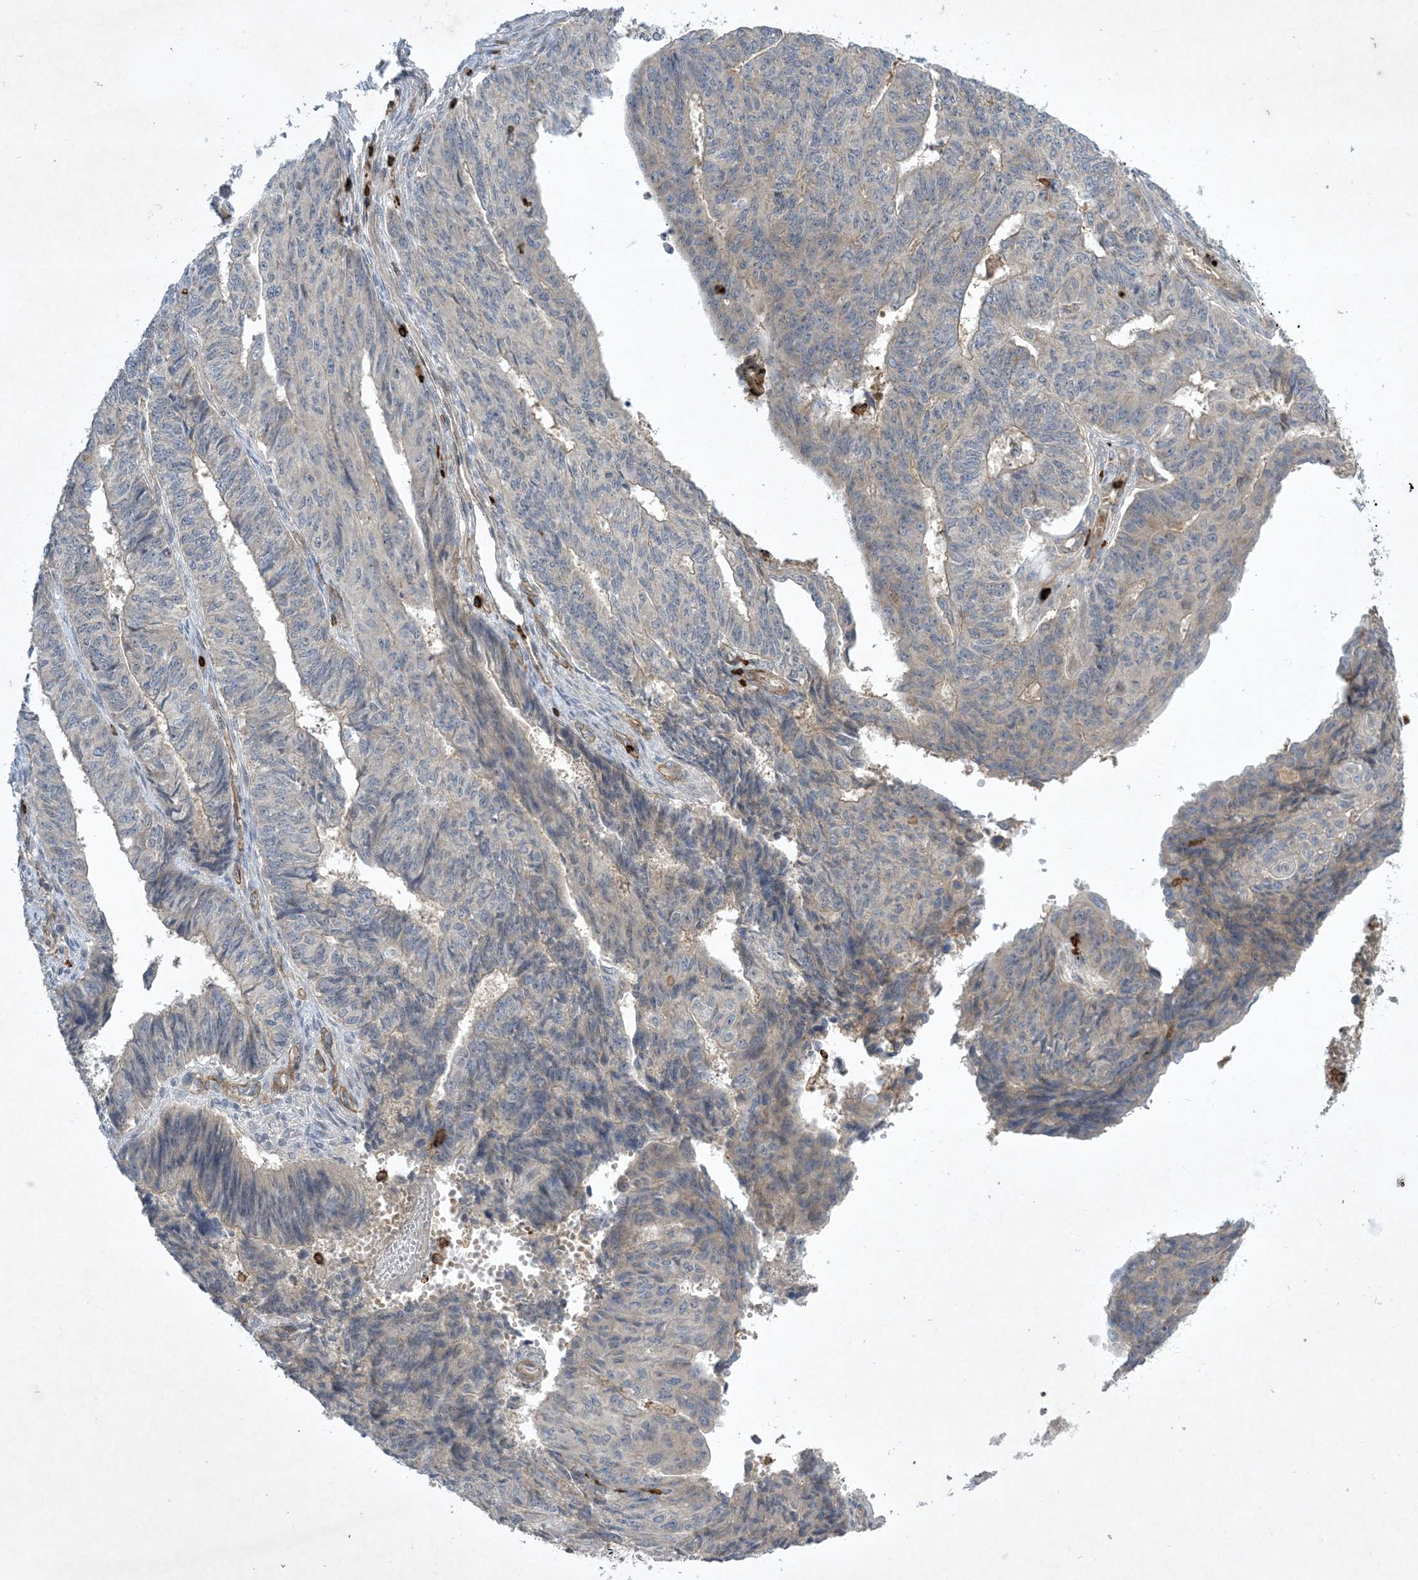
{"staining": {"intensity": "negative", "quantity": "none", "location": "none"}, "tissue": "endometrial cancer", "cell_type": "Tumor cells", "image_type": "cancer", "snomed": [{"axis": "morphology", "description": "Adenocarcinoma, NOS"}, {"axis": "topography", "description": "Endometrium"}], "caption": "Tumor cells are negative for protein expression in human adenocarcinoma (endometrial). (DAB IHC with hematoxylin counter stain).", "gene": "AK9", "patient": {"sex": "female", "age": 32}}